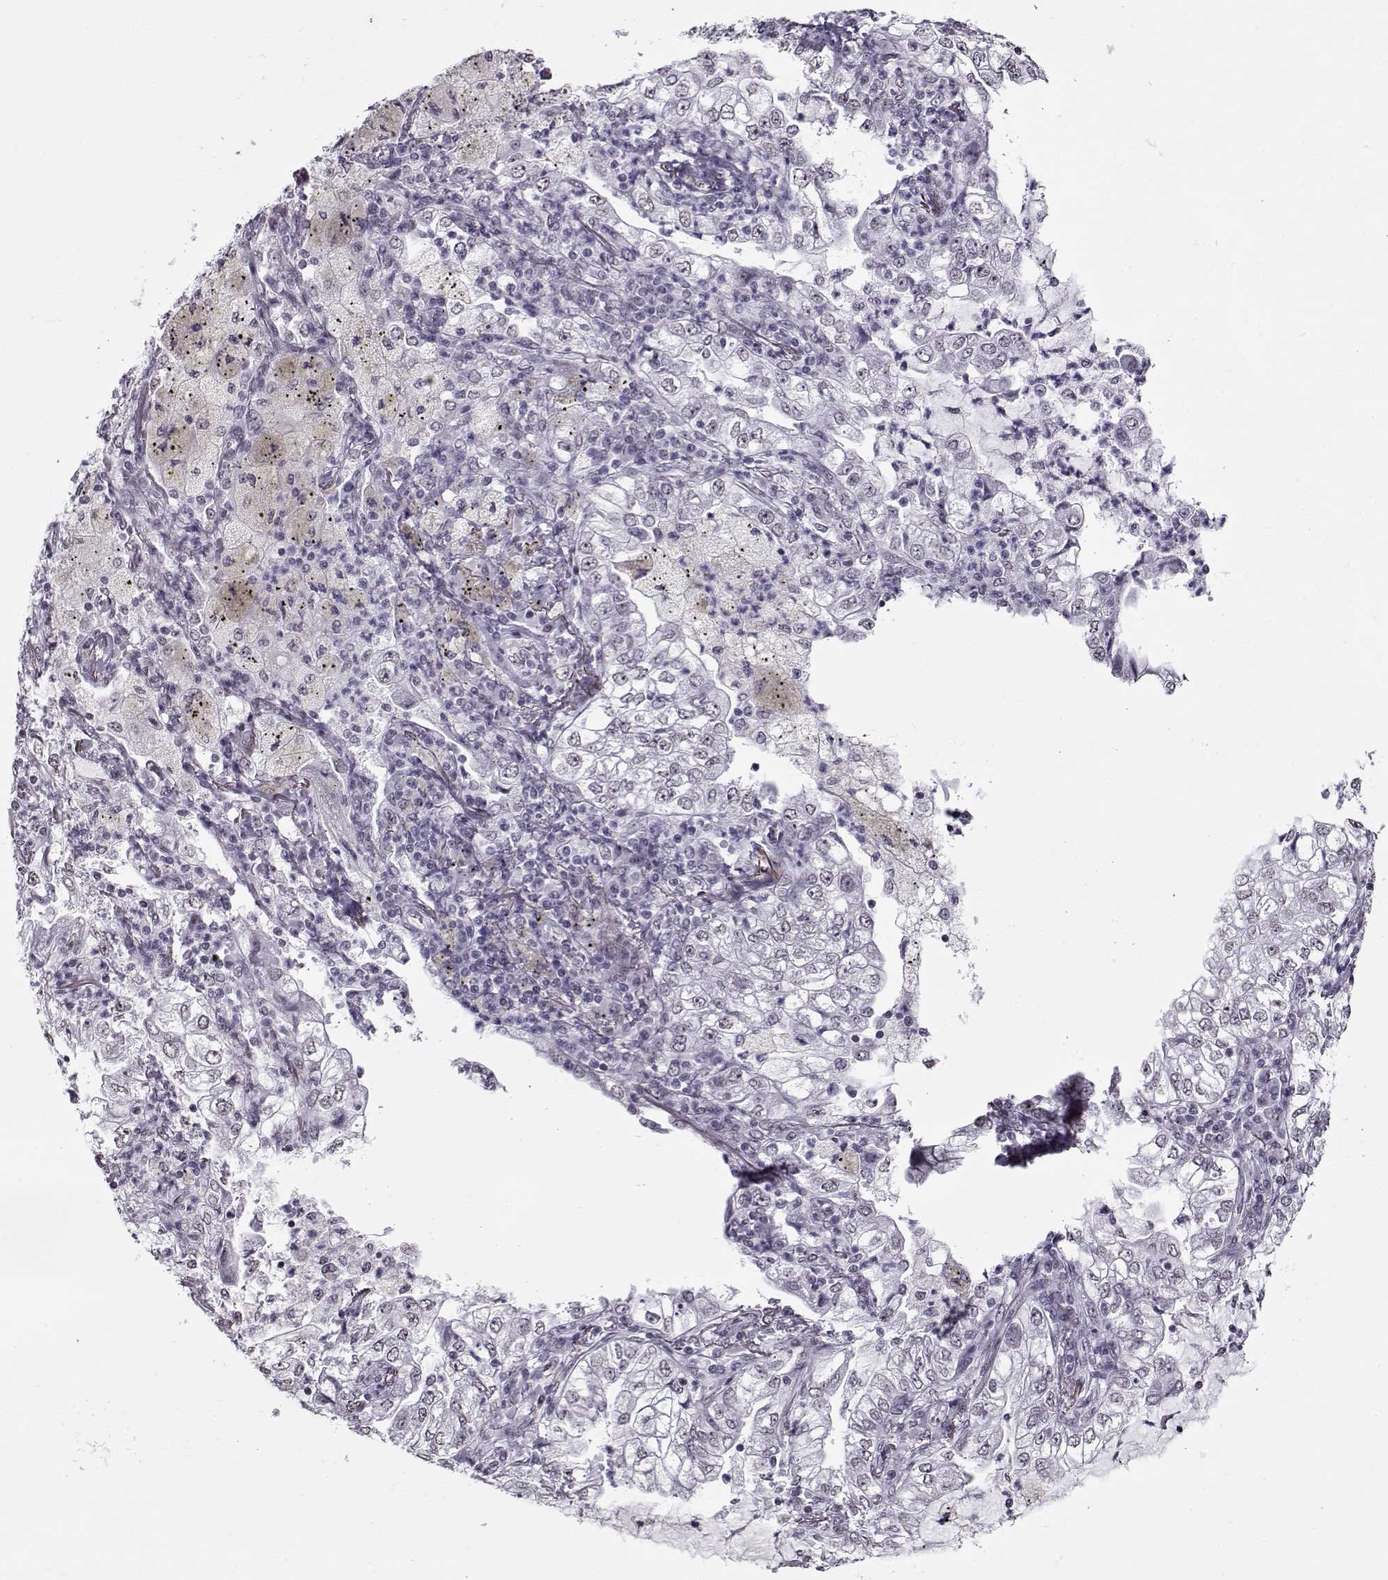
{"staining": {"intensity": "negative", "quantity": "none", "location": "none"}, "tissue": "lung cancer", "cell_type": "Tumor cells", "image_type": "cancer", "snomed": [{"axis": "morphology", "description": "Adenocarcinoma, NOS"}, {"axis": "topography", "description": "Lung"}], "caption": "Image shows no protein expression in tumor cells of lung adenocarcinoma tissue.", "gene": "PRMT8", "patient": {"sex": "female", "age": 73}}